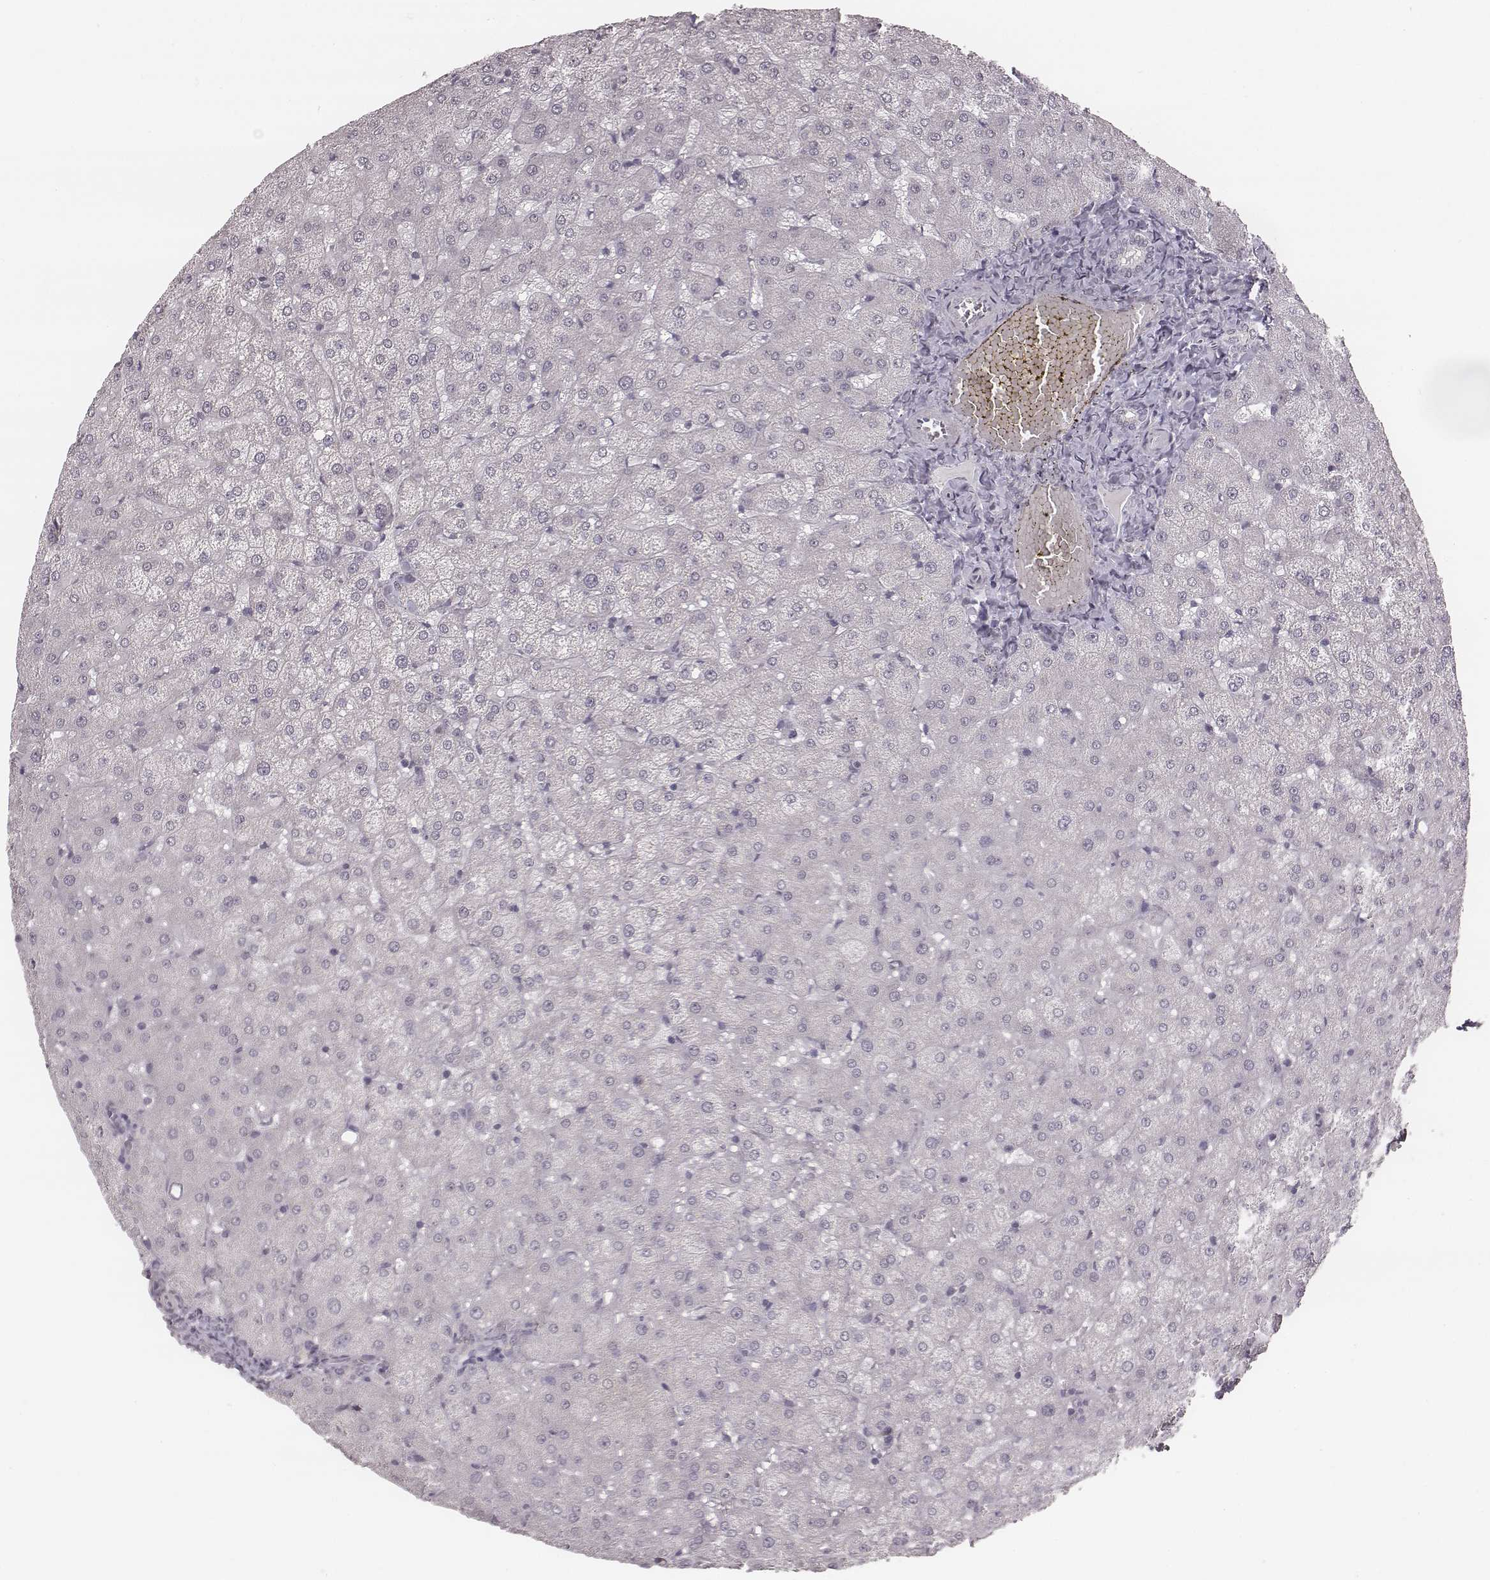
{"staining": {"intensity": "negative", "quantity": "none", "location": "none"}, "tissue": "liver", "cell_type": "Cholangiocytes", "image_type": "normal", "snomed": [{"axis": "morphology", "description": "Normal tissue, NOS"}, {"axis": "topography", "description": "Liver"}], "caption": "A high-resolution photomicrograph shows IHC staining of unremarkable liver, which displays no significant expression in cholangiocytes. (DAB immunohistochemistry with hematoxylin counter stain).", "gene": "SLC7A4", "patient": {"sex": "female", "age": 50}}